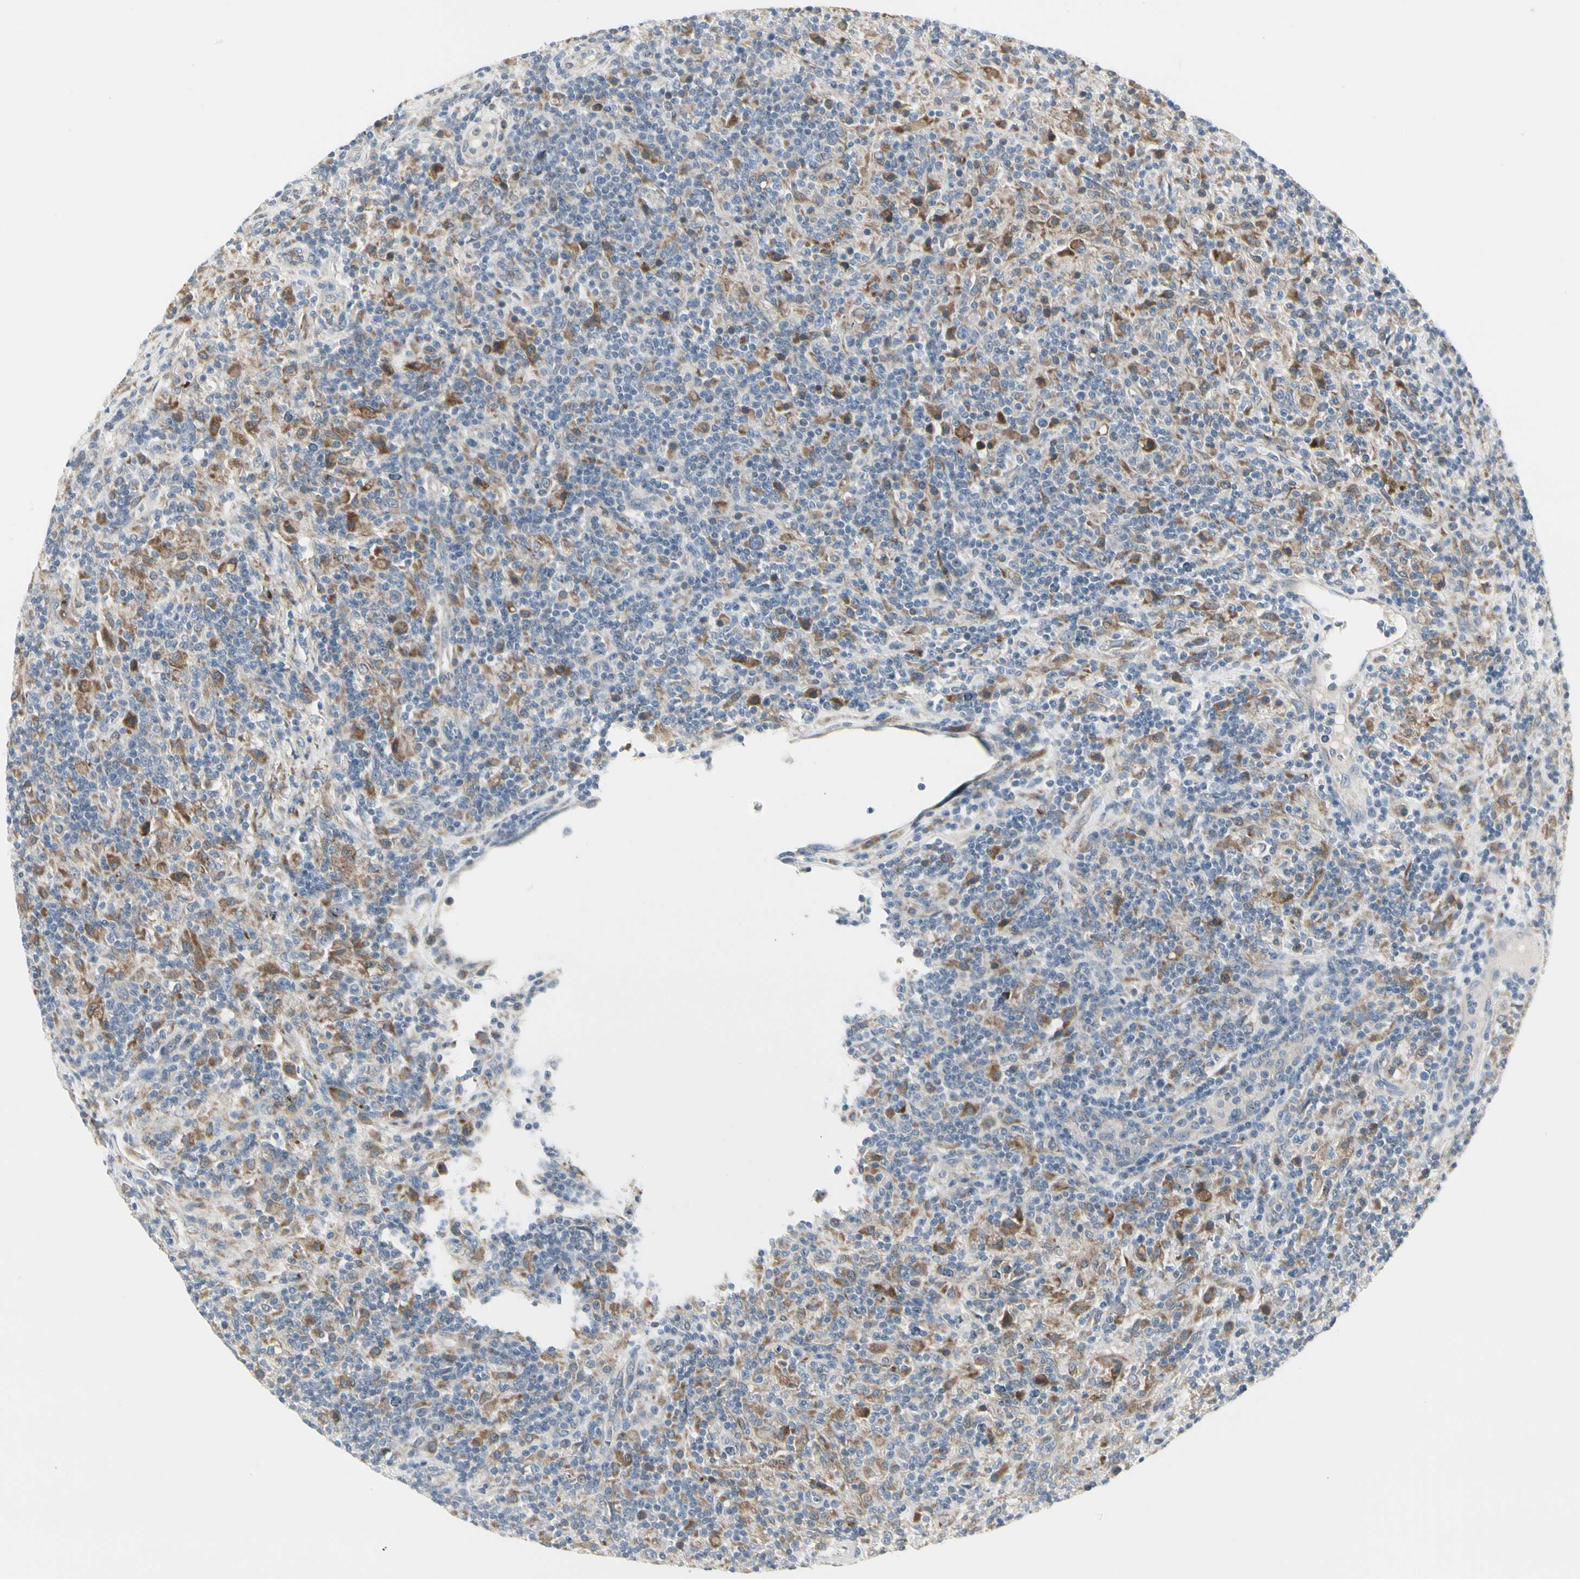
{"staining": {"intensity": "negative", "quantity": "none", "location": "none"}, "tissue": "lymphoma", "cell_type": "Tumor cells", "image_type": "cancer", "snomed": [{"axis": "morphology", "description": "Hodgkin's disease, NOS"}, {"axis": "topography", "description": "Lymph node"}], "caption": "This is an immunohistochemistry micrograph of lymphoma. There is no staining in tumor cells.", "gene": "GRN", "patient": {"sex": "male", "age": 70}}